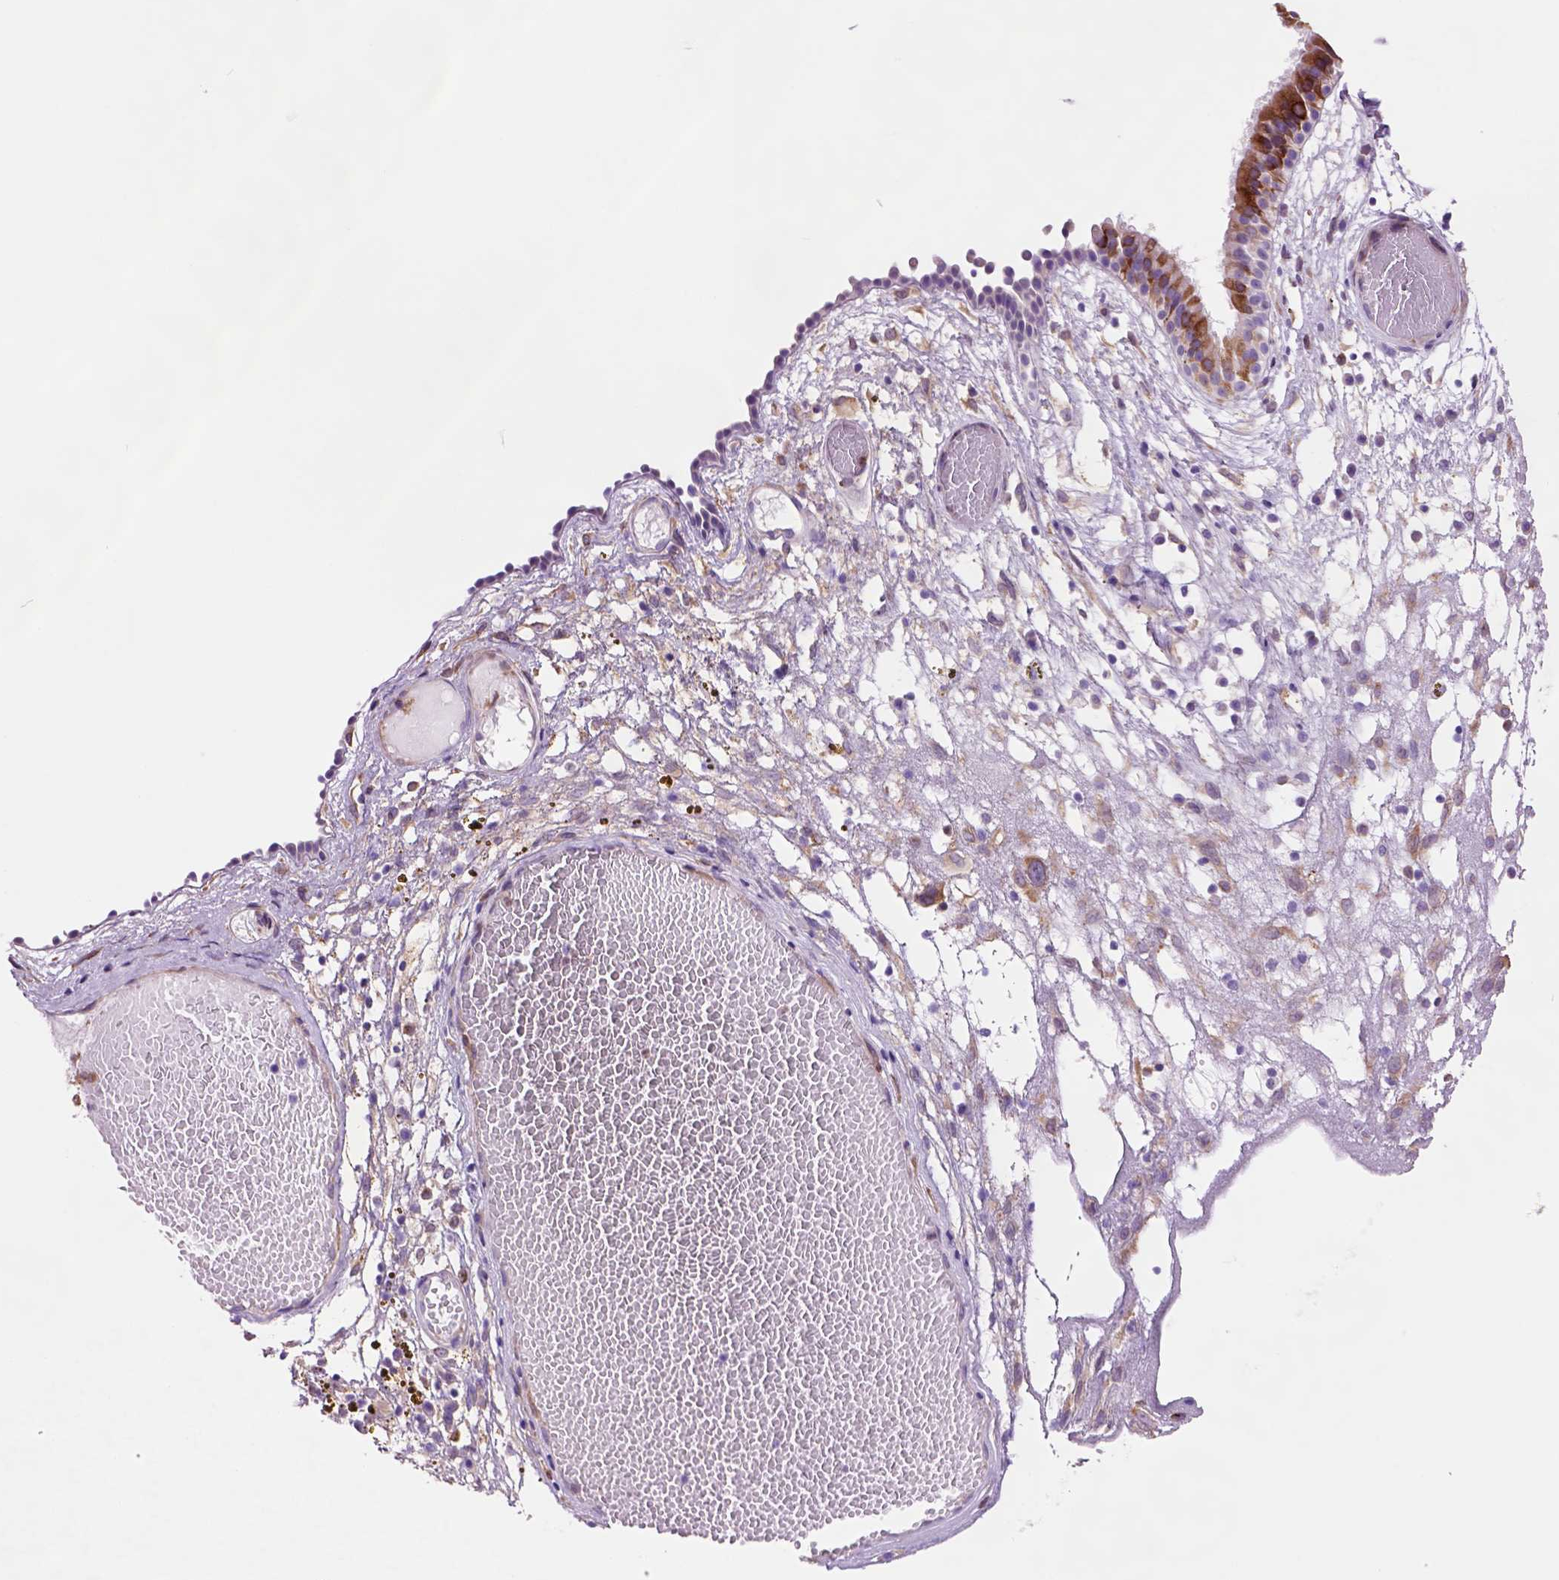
{"staining": {"intensity": "moderate", "quantity": ">75%", "location": "cytoplasmic/membranous"}, "tissue": "nasopharynx", "cell_type": "Respiratory epithelial cells", "image_type": "normal", "snomed": [{"axis": "morphology", "description": "Normal tissue, NOS"}, {"axis": "topography", "description": "Nasopharynx"}], "caption": "A brown stain highlights moderate cytoplasmic/membranous positivity of a protein in respiratory epithelial cells of benign nasopharynx. (DAB = brown stain, brightfield microscopy at high magnification).", "gene": "PIAS3", "patient": {"sex": "male", "age": 24}}